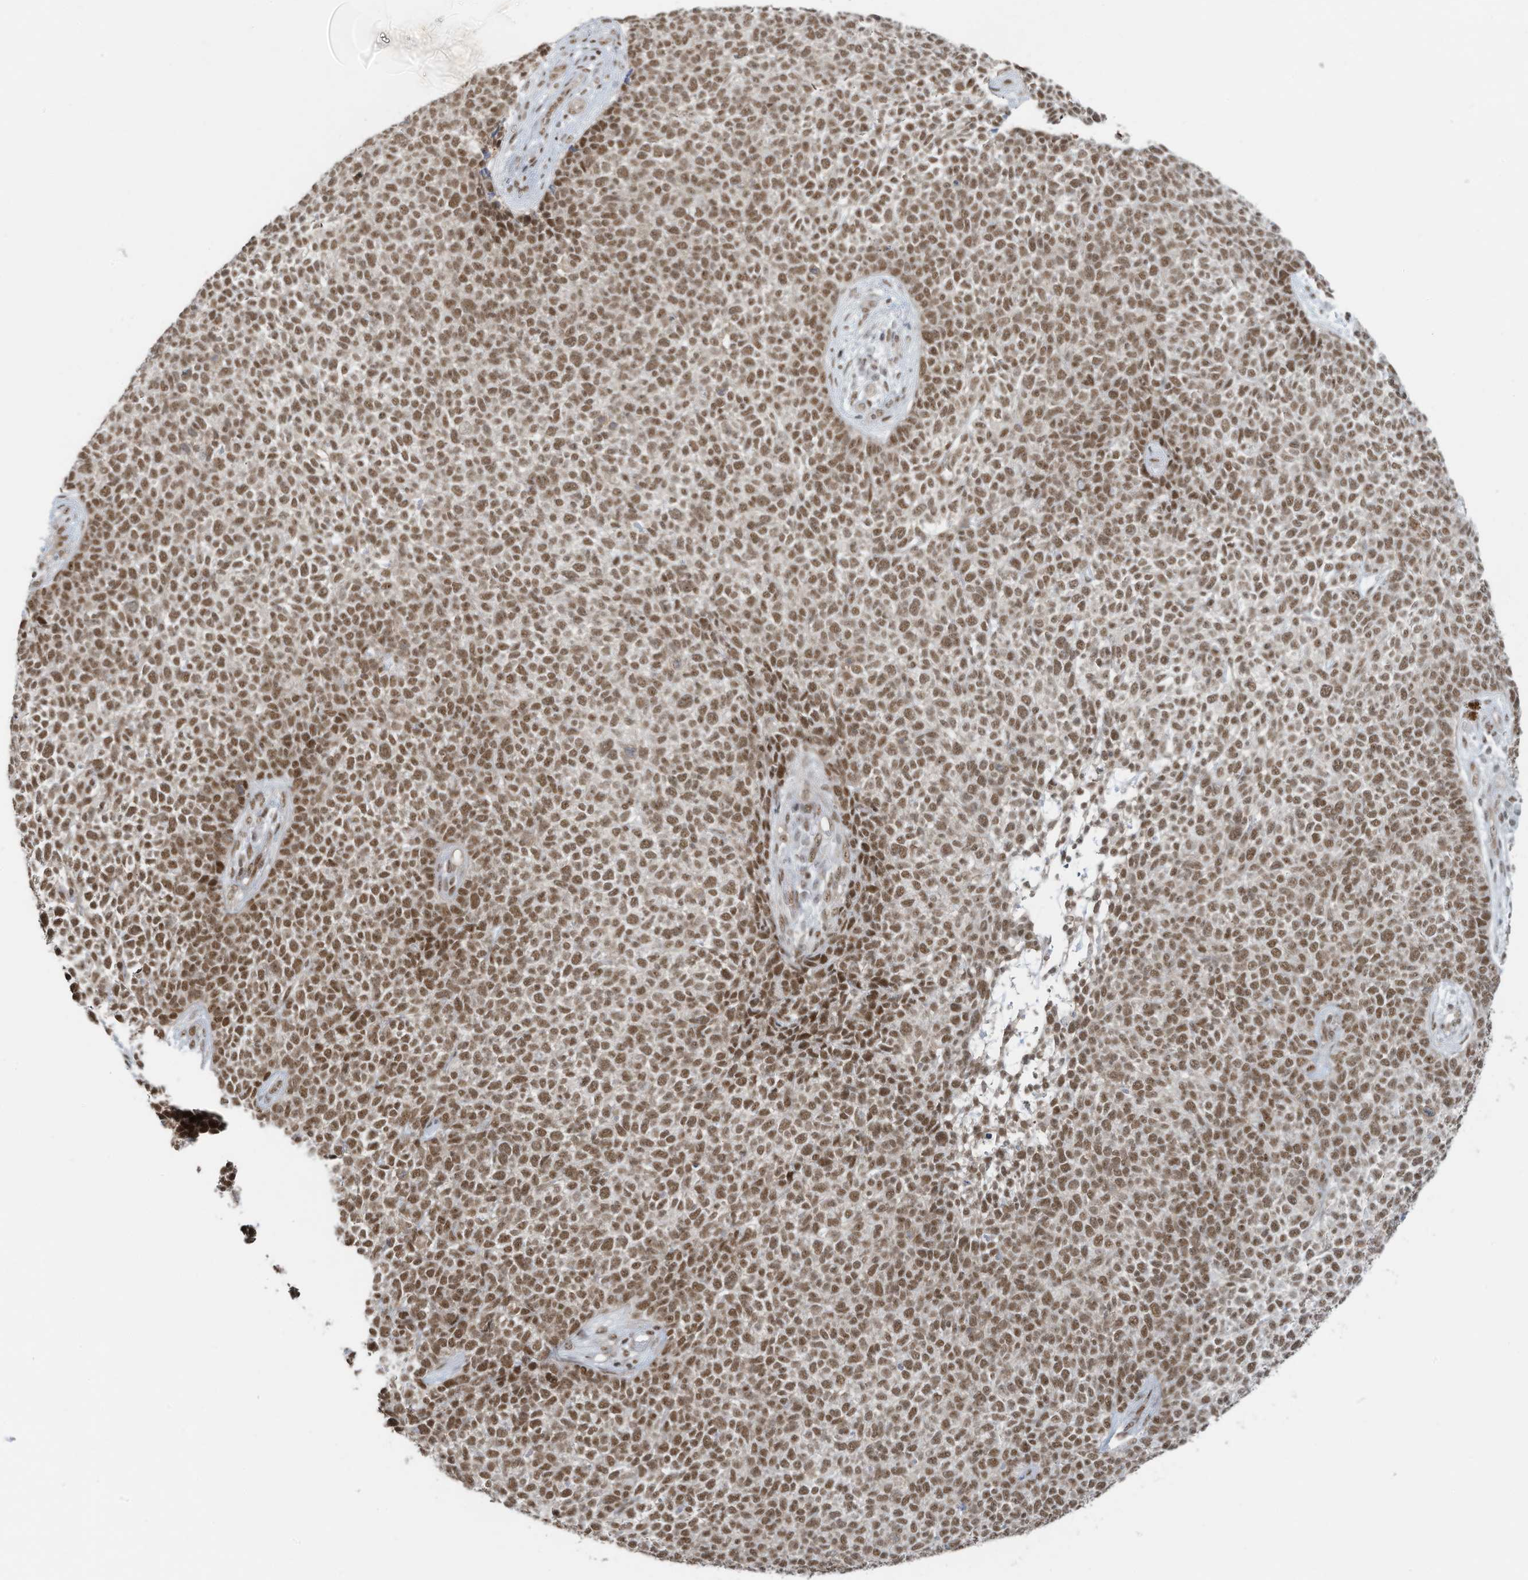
{"staining": {"intensity": "moderate", "quantity": ">75%", "location": "nuclear"}, "tissue": "skin cancer", "cell_type": "Tumor cells", "image_type": "cancer", "snomed": [{"axis": "morphology", "description": "Basal cell carcinoma"}, {"axis": "topography", "description": "Skin"}], "caption": "Immunohistochemical staining of human skin cancer demonstrates medium levels of moderate nuclear protein positivity in about >75% of tumor cells.", "gene": "DBR1", "patient": {"sex": "female", "age": 84}}